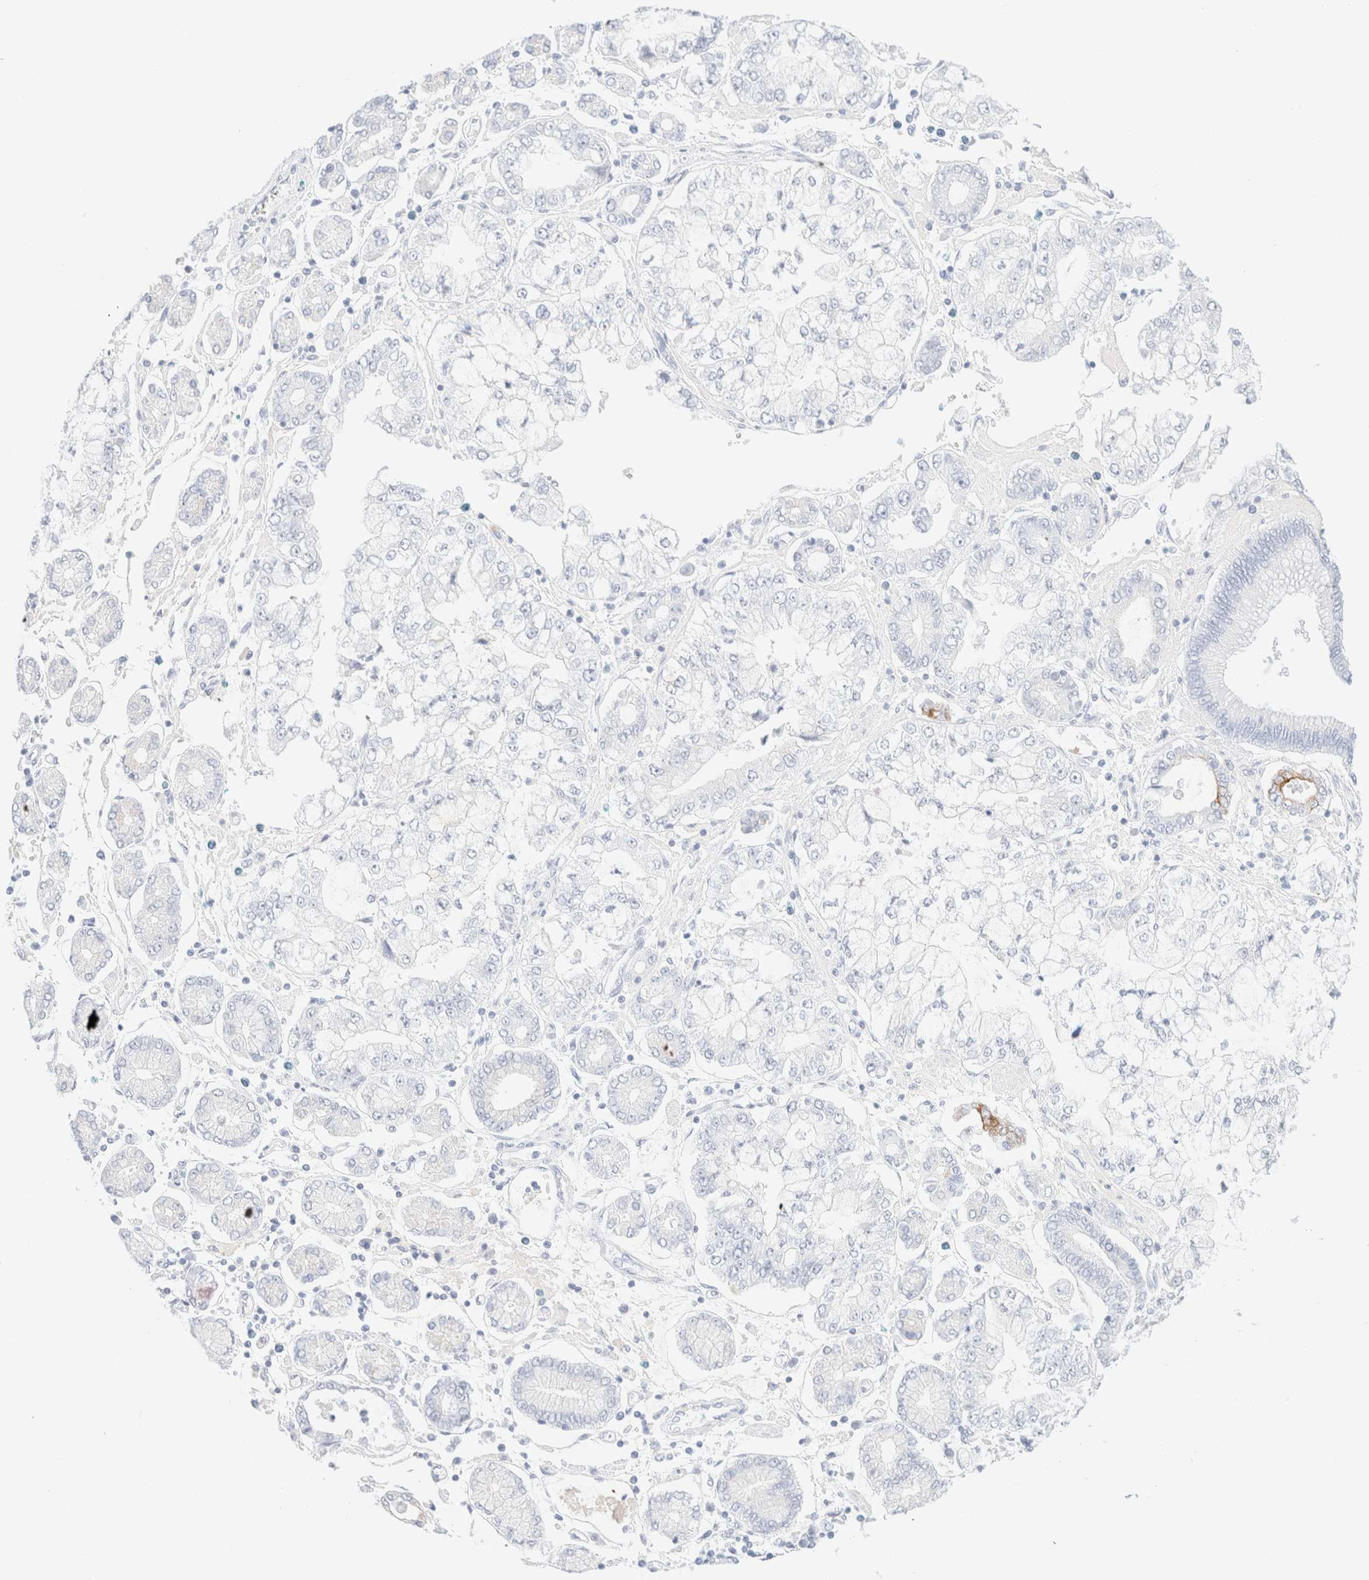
{"staining": {"intensity": "negative", "quantity": "none", "location": "none"}, "tissue": "stomach cancer", "cell_type": "Tumor cells", "image_type": "cancer", "snomed": [{"axis": "morphology", "description": "Adenocarcinoma, NOS"}, {"axis": "topography", "description": "Stomach"}], "caption": "Immunohistochemistry (IHC) histopathology image of neoplastic tissue: stomach cancer (adenocarcinoma) stained with DAB (3,3'-diaminobenzidine) shows no significant protein positivity in tumor cells.", "gene": "KRT15", "patient": {"sex": "male", "age": 76}}